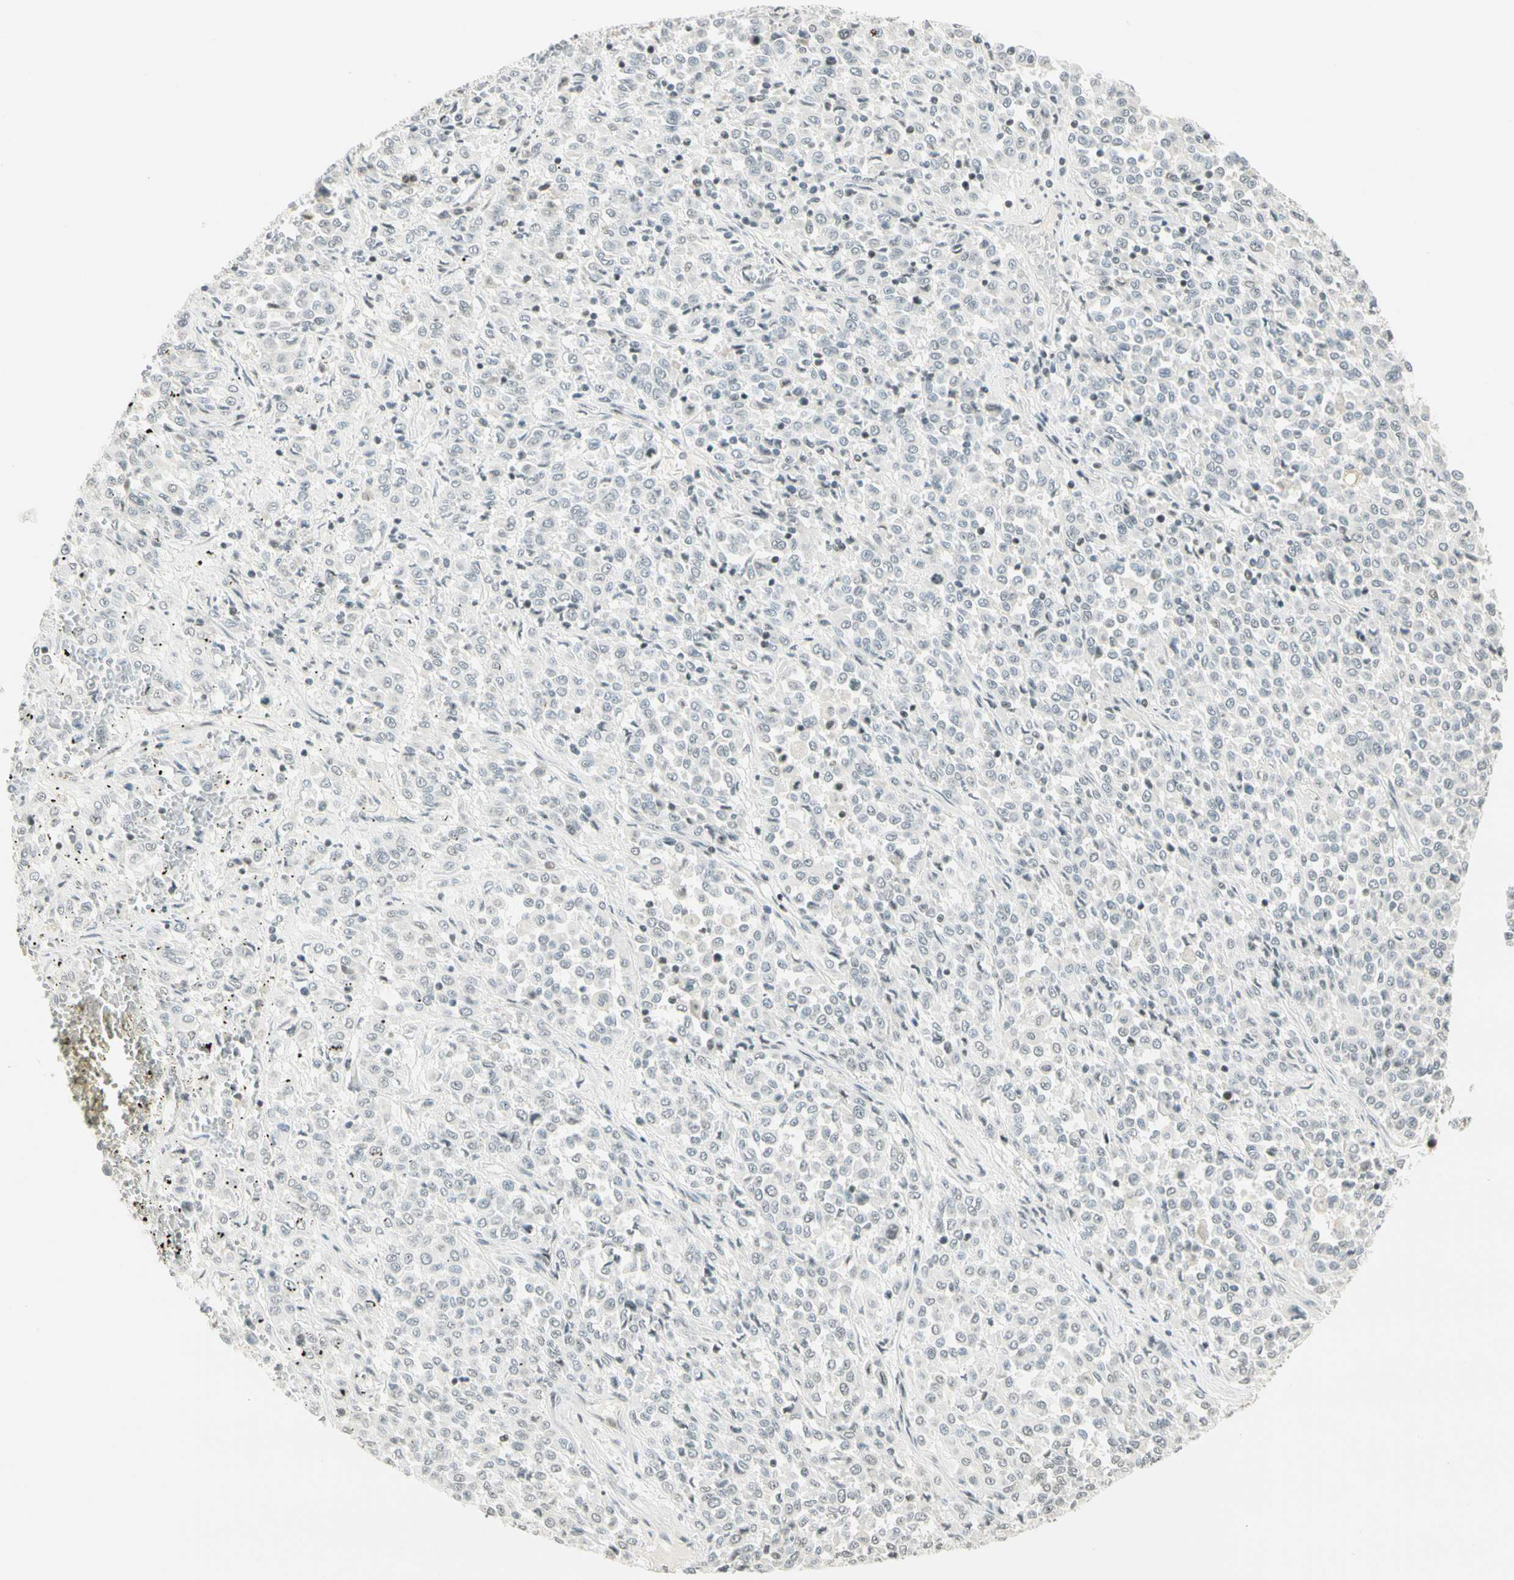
{"staining": {"intensity": "weak", "quantity": "<25%", "location": "nuclear"}, "tissue": "melanoma", "cell_type": "Tumor cells", "image_type": "cancer", "snomed": [{"axis": "morphology", "description": "Malignant melanoma, Metastatic site"}, {"axis": "topography", "description": "Pancreas"}], "caption": "Photomicrograph shows no protein staining in tumor cells of malignant melanoma (metastatic site) tissue.", "gene": "SMAD3", "patient": {"sex": "female", "age": 30}}